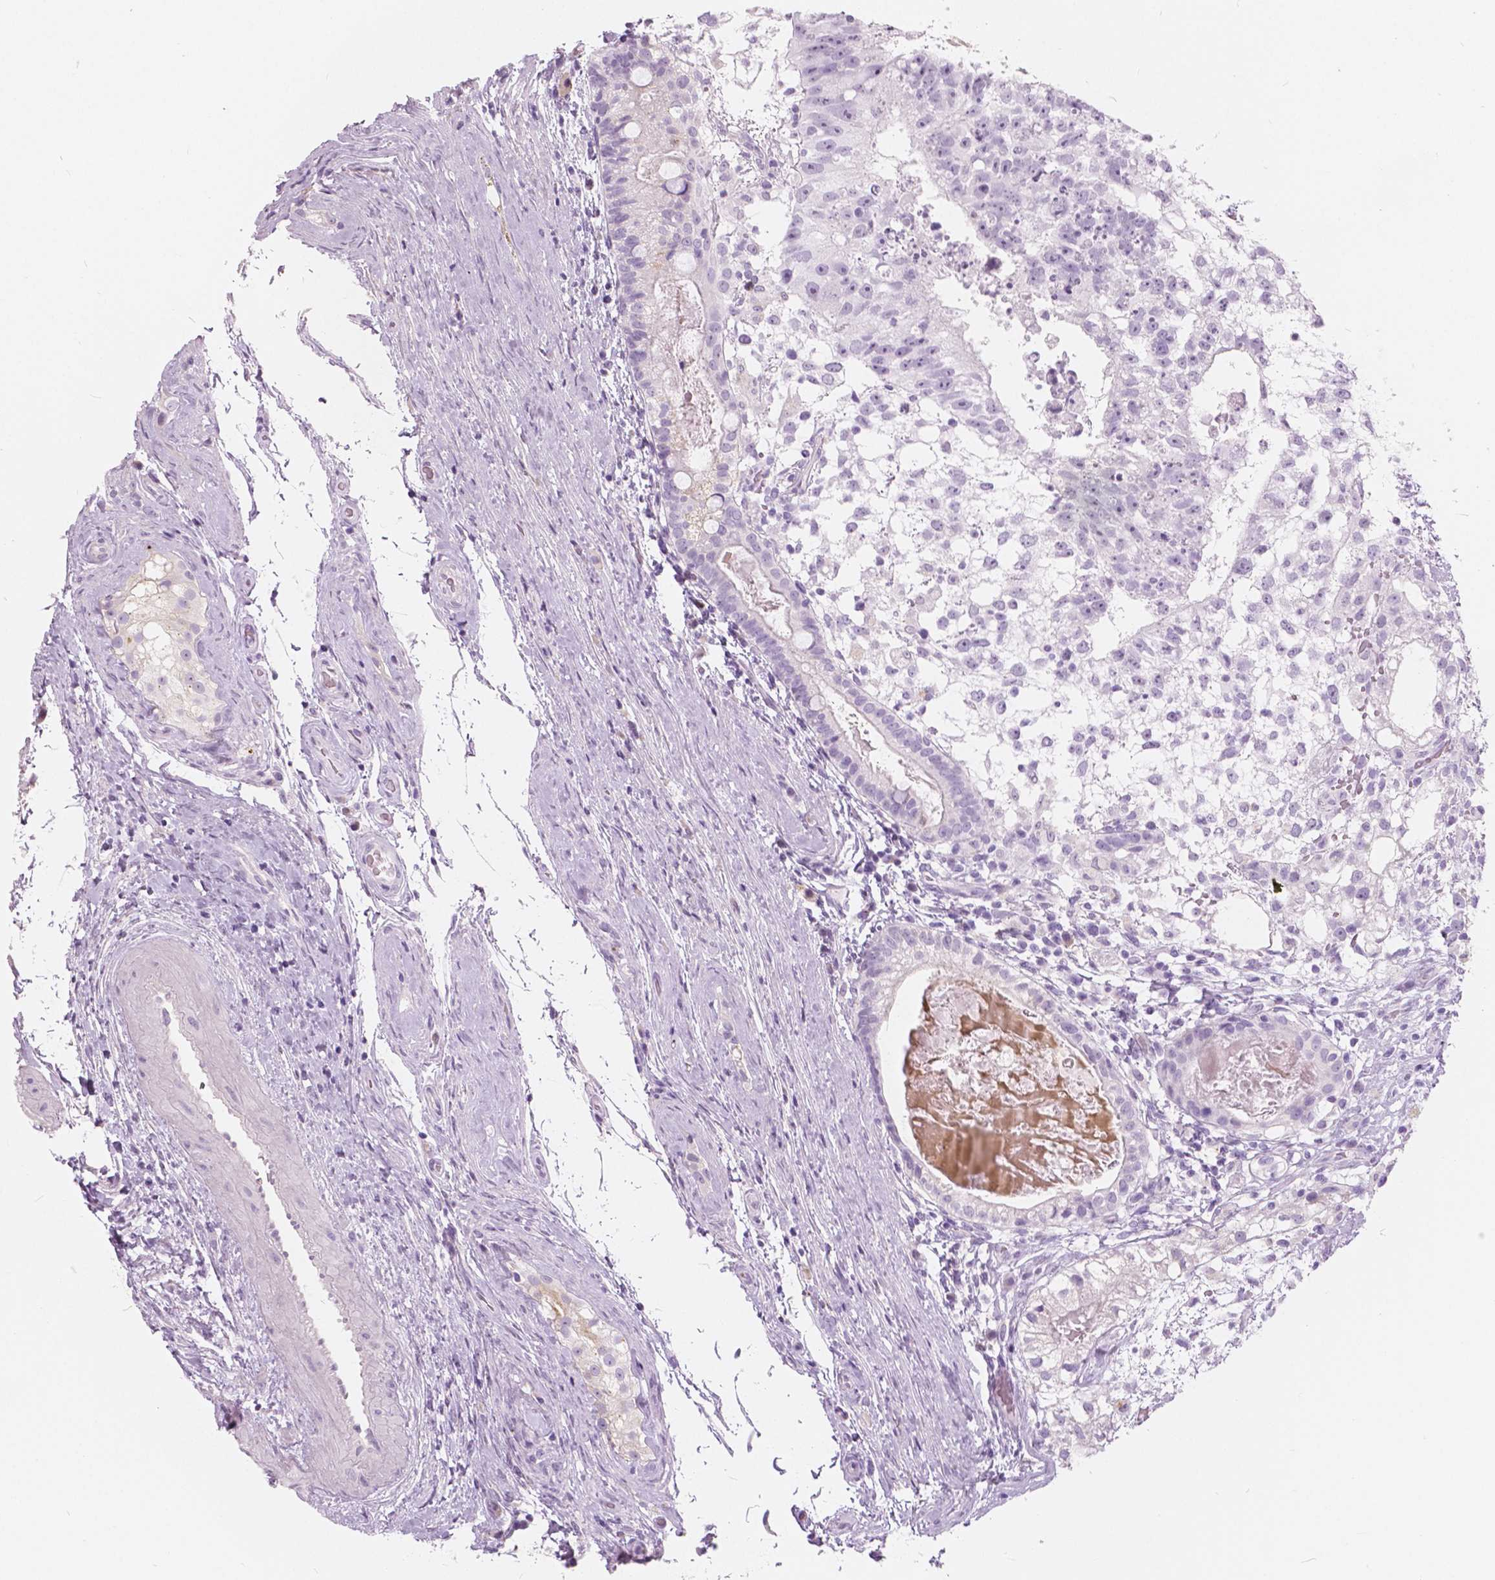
{"staining": {"intensity": "negative", "quantity": "none", "location": "none"}, "tissue": "testis cancer", "cell_type": "Tumor cells", "image_type": "cancer", "snomed": [{"axis": "morphology", "description": "Seminoma, NOS"}, {"axis": "morphology", "description": "Carcinoma, Embryonal, NOS"}, {"axis": "topography", "description": "Testis"}], "caption": "Immunohistochemical staining of human testis cancer exhibits no significant expression in tumor cells.", "gene": "A4GNT", "patient": {"sex": "male", "age": 41}}